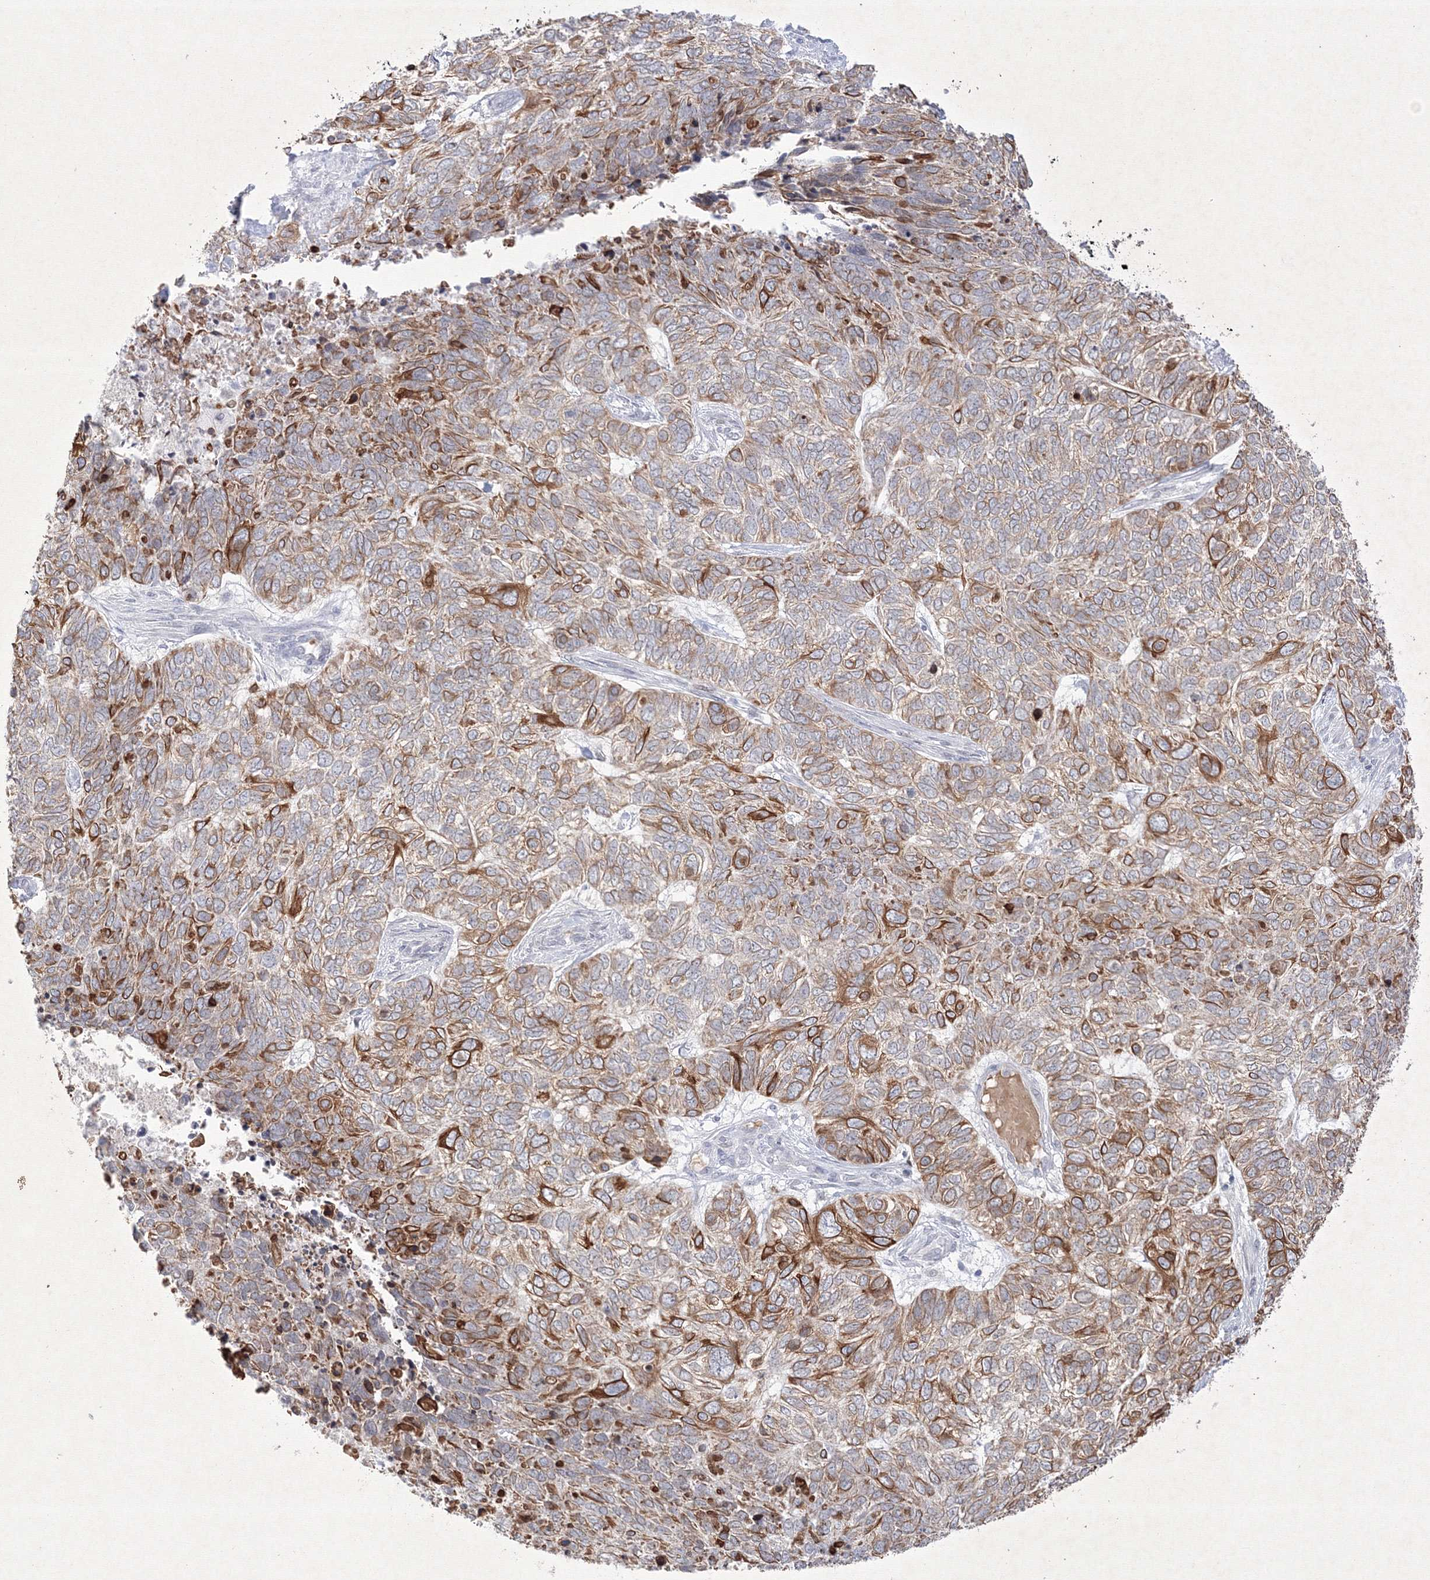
{"staining": {"intensity": "strong", "quantity": "25%-75%", "location": "cytoplasmic/membranous"}, "tissue": "skin cancer", "cell_type": "Tumor cells", "image_type": "cancer", "snomed": [{"axis": "morphology", "description": "Basal cell carcinoma"}, {"axis": "topography", "description": "Skin"}], "caption": "Protein expression by IHC exhibits strong cytoplasmic/membranous staining in approximately 25%-75% of tumor cells in skin cancer.", "gene": "NXPE3", "patient": {"sex": "female", "age": 65}}